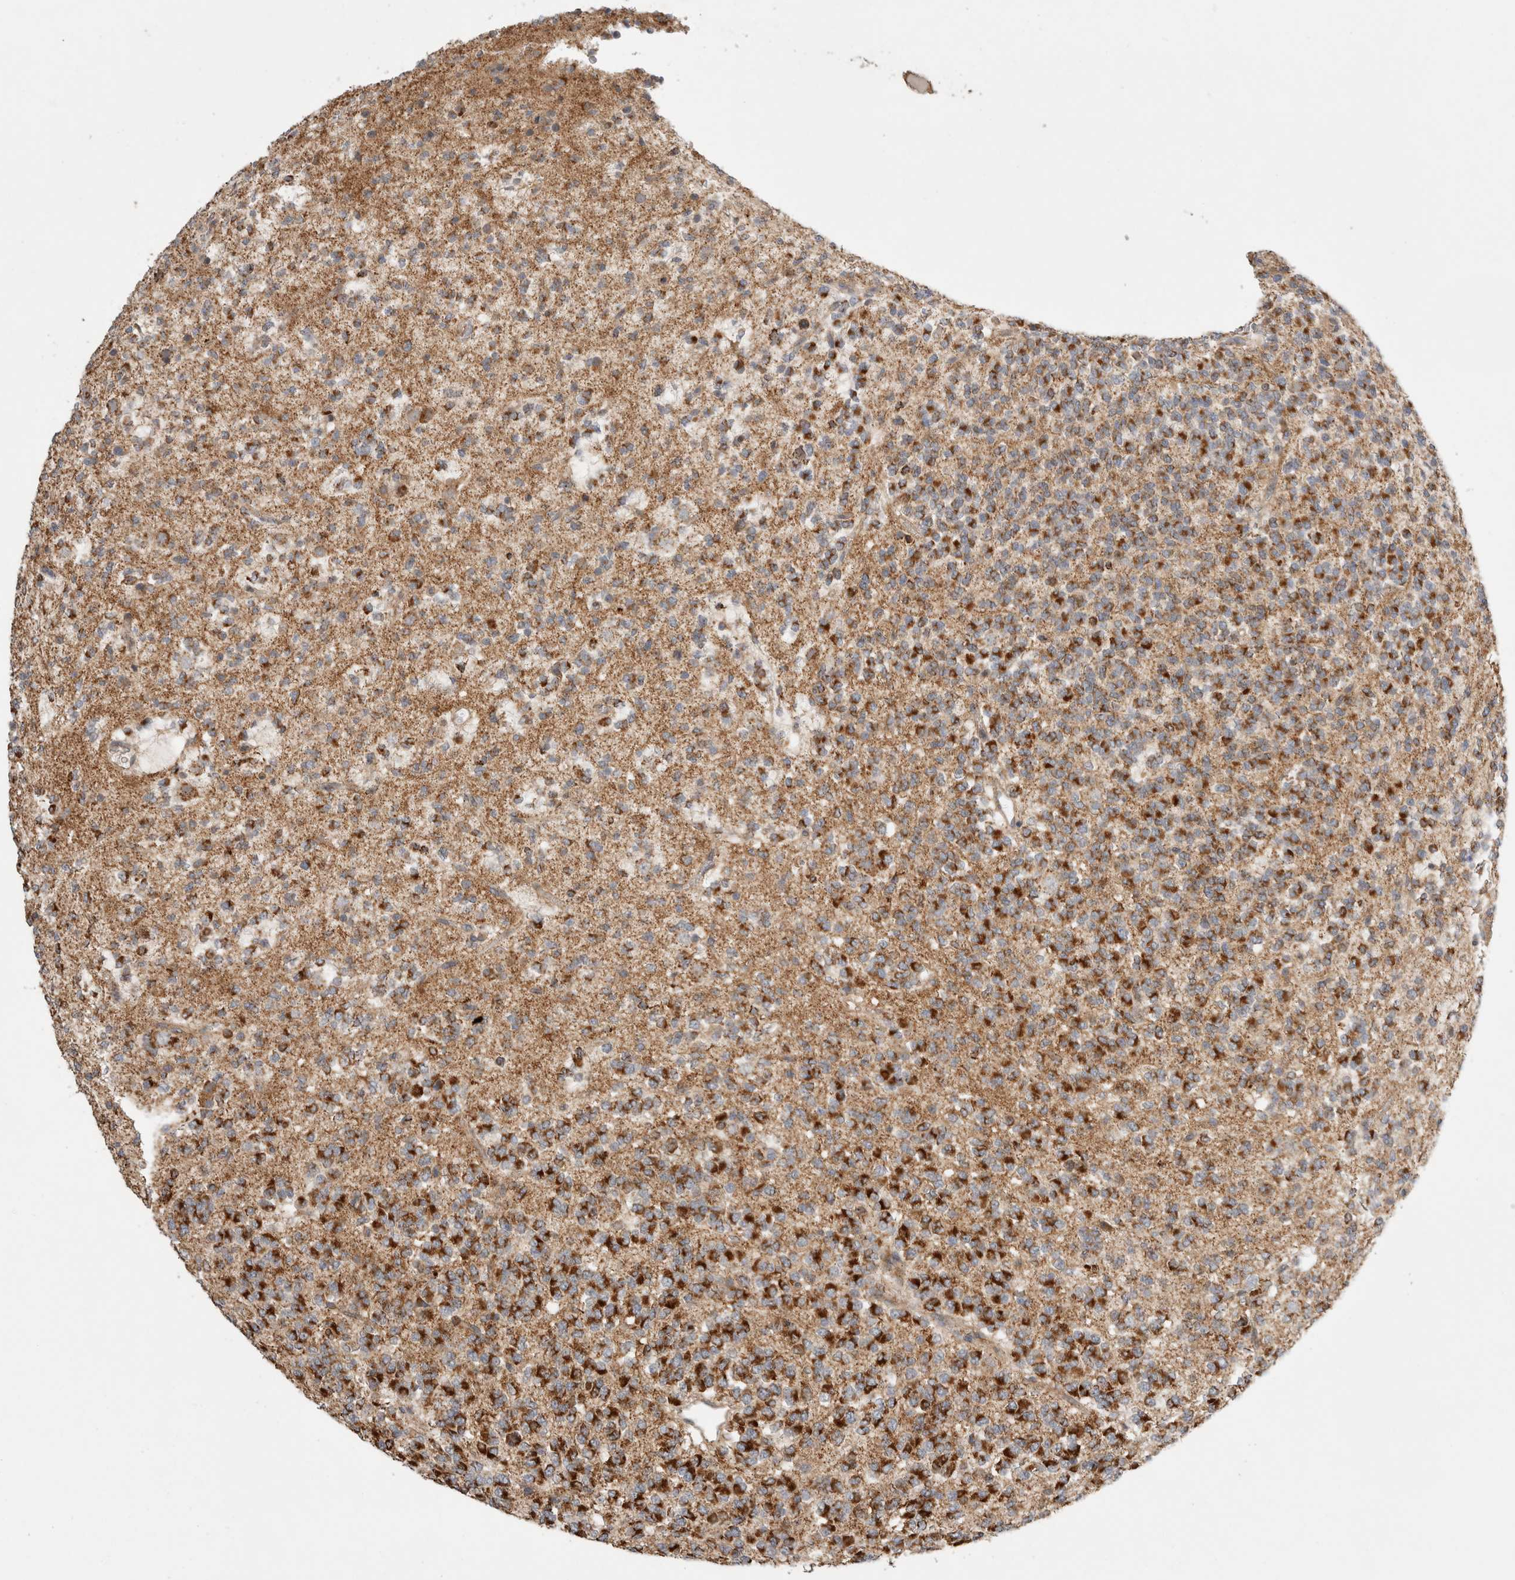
{"staining": {"intensity": "strong", "quantity": ">75%", "location": "cytoplasmic/membranous"}, "tissue": "glioma", "cell_type": "Tumor cells", "image_type": "cancer", "snomed": [{"axis": "morphology", "description": "Glioma, malignant, Low grade"}, {"axis": "topography", "description": "Brain"}], "caption": "Immunohistochemical staining of glioma shows strong cytoplasmic/membranous protein staining in approximately >75% of tumor cells.", "gene": "HROB", "patient": {"sex": "male", "age": 38}}